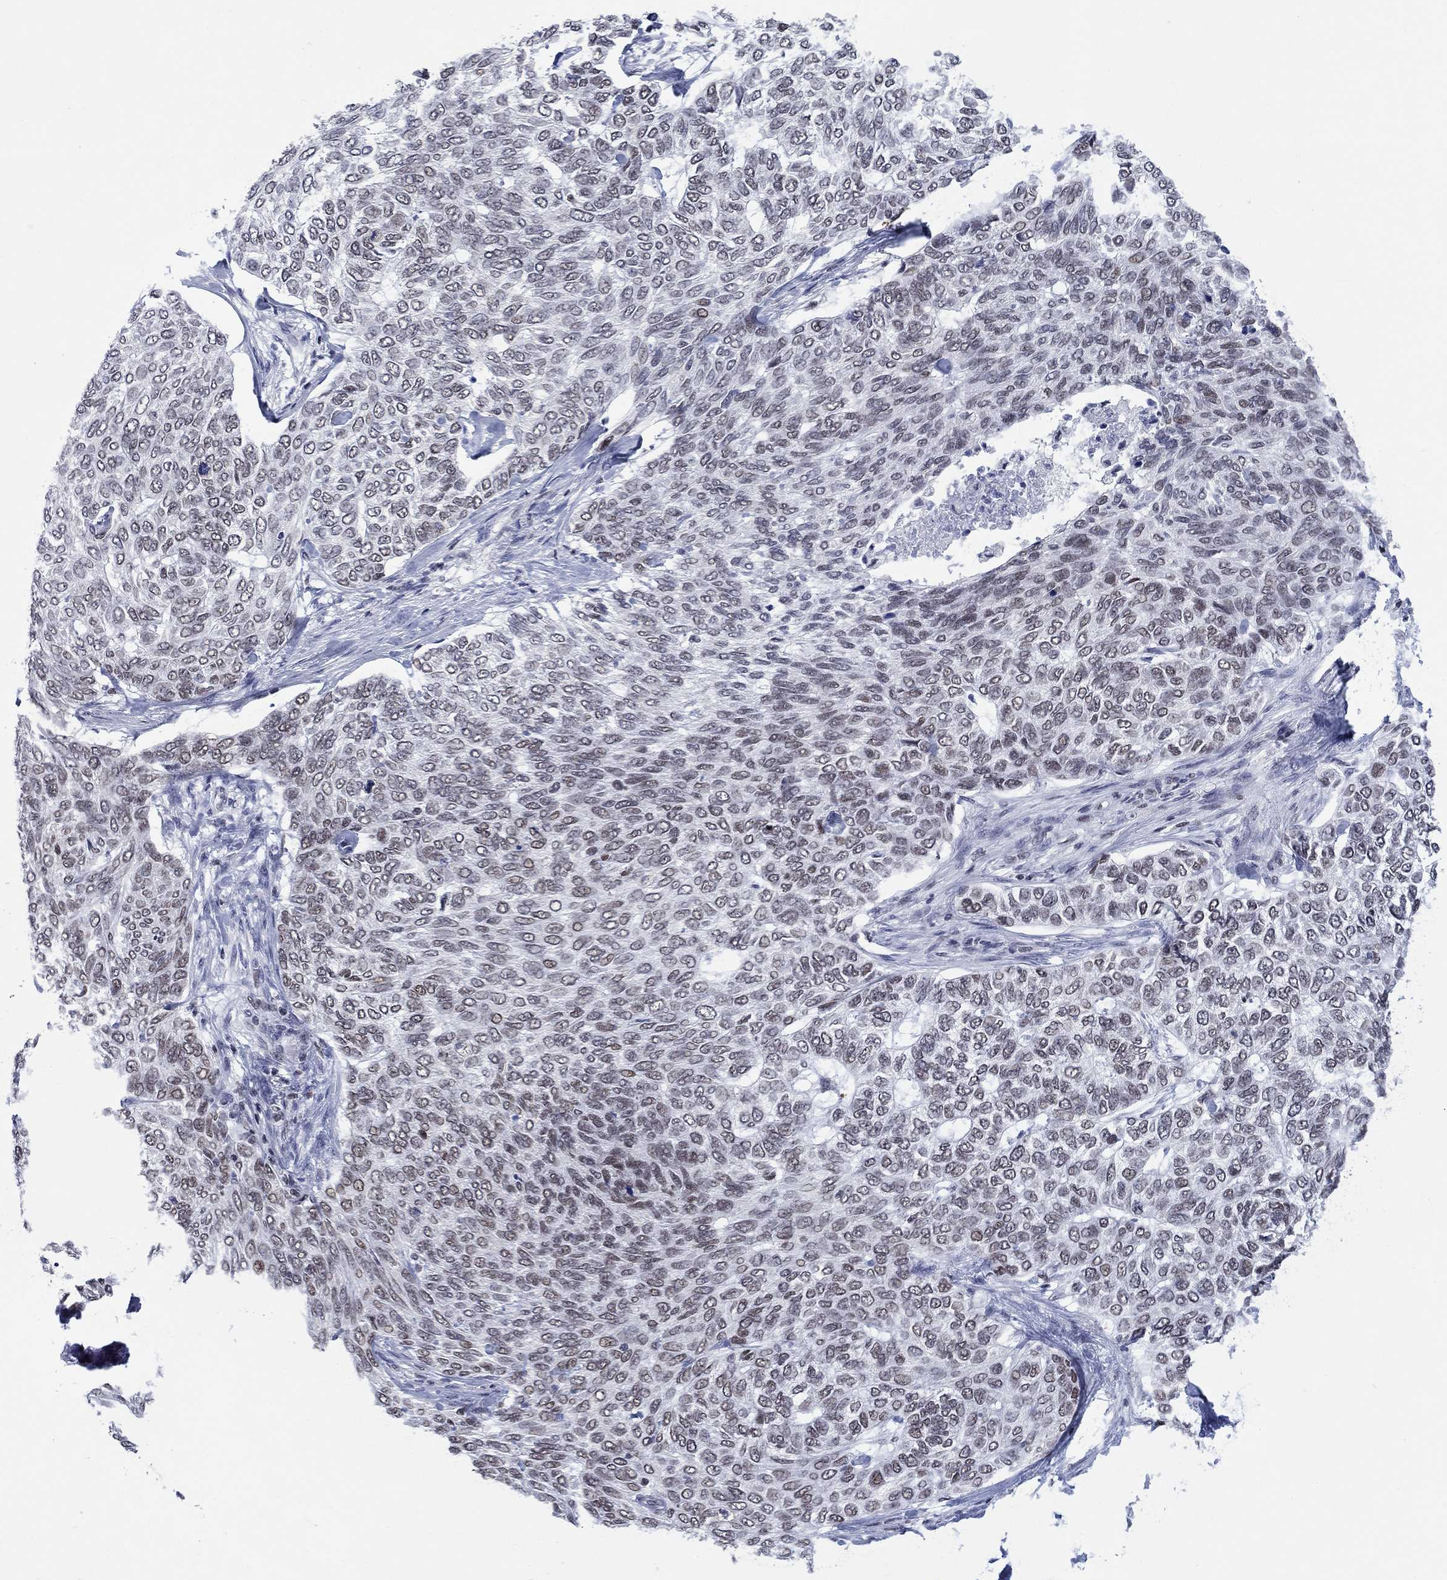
{"staining": {"intensity": "negative", "quantity": "none", "location": "none"}, "tissue": "skin cancer", "cell_type": "Tumor cells", "image_type": "cancer", "snomed": [{"axis": "morphology", "description": "Basal cell carcinoma"}, {"axis": "topography", "description": "Skin"}], "caption": "This is a micrograph of immunohistochemistry (IHC) staining of basal cell carcinoma (skin), which shows no expression in tumor cells.", "gene": "NPAS3", "patient": {"sex": "female", "age": 65}}